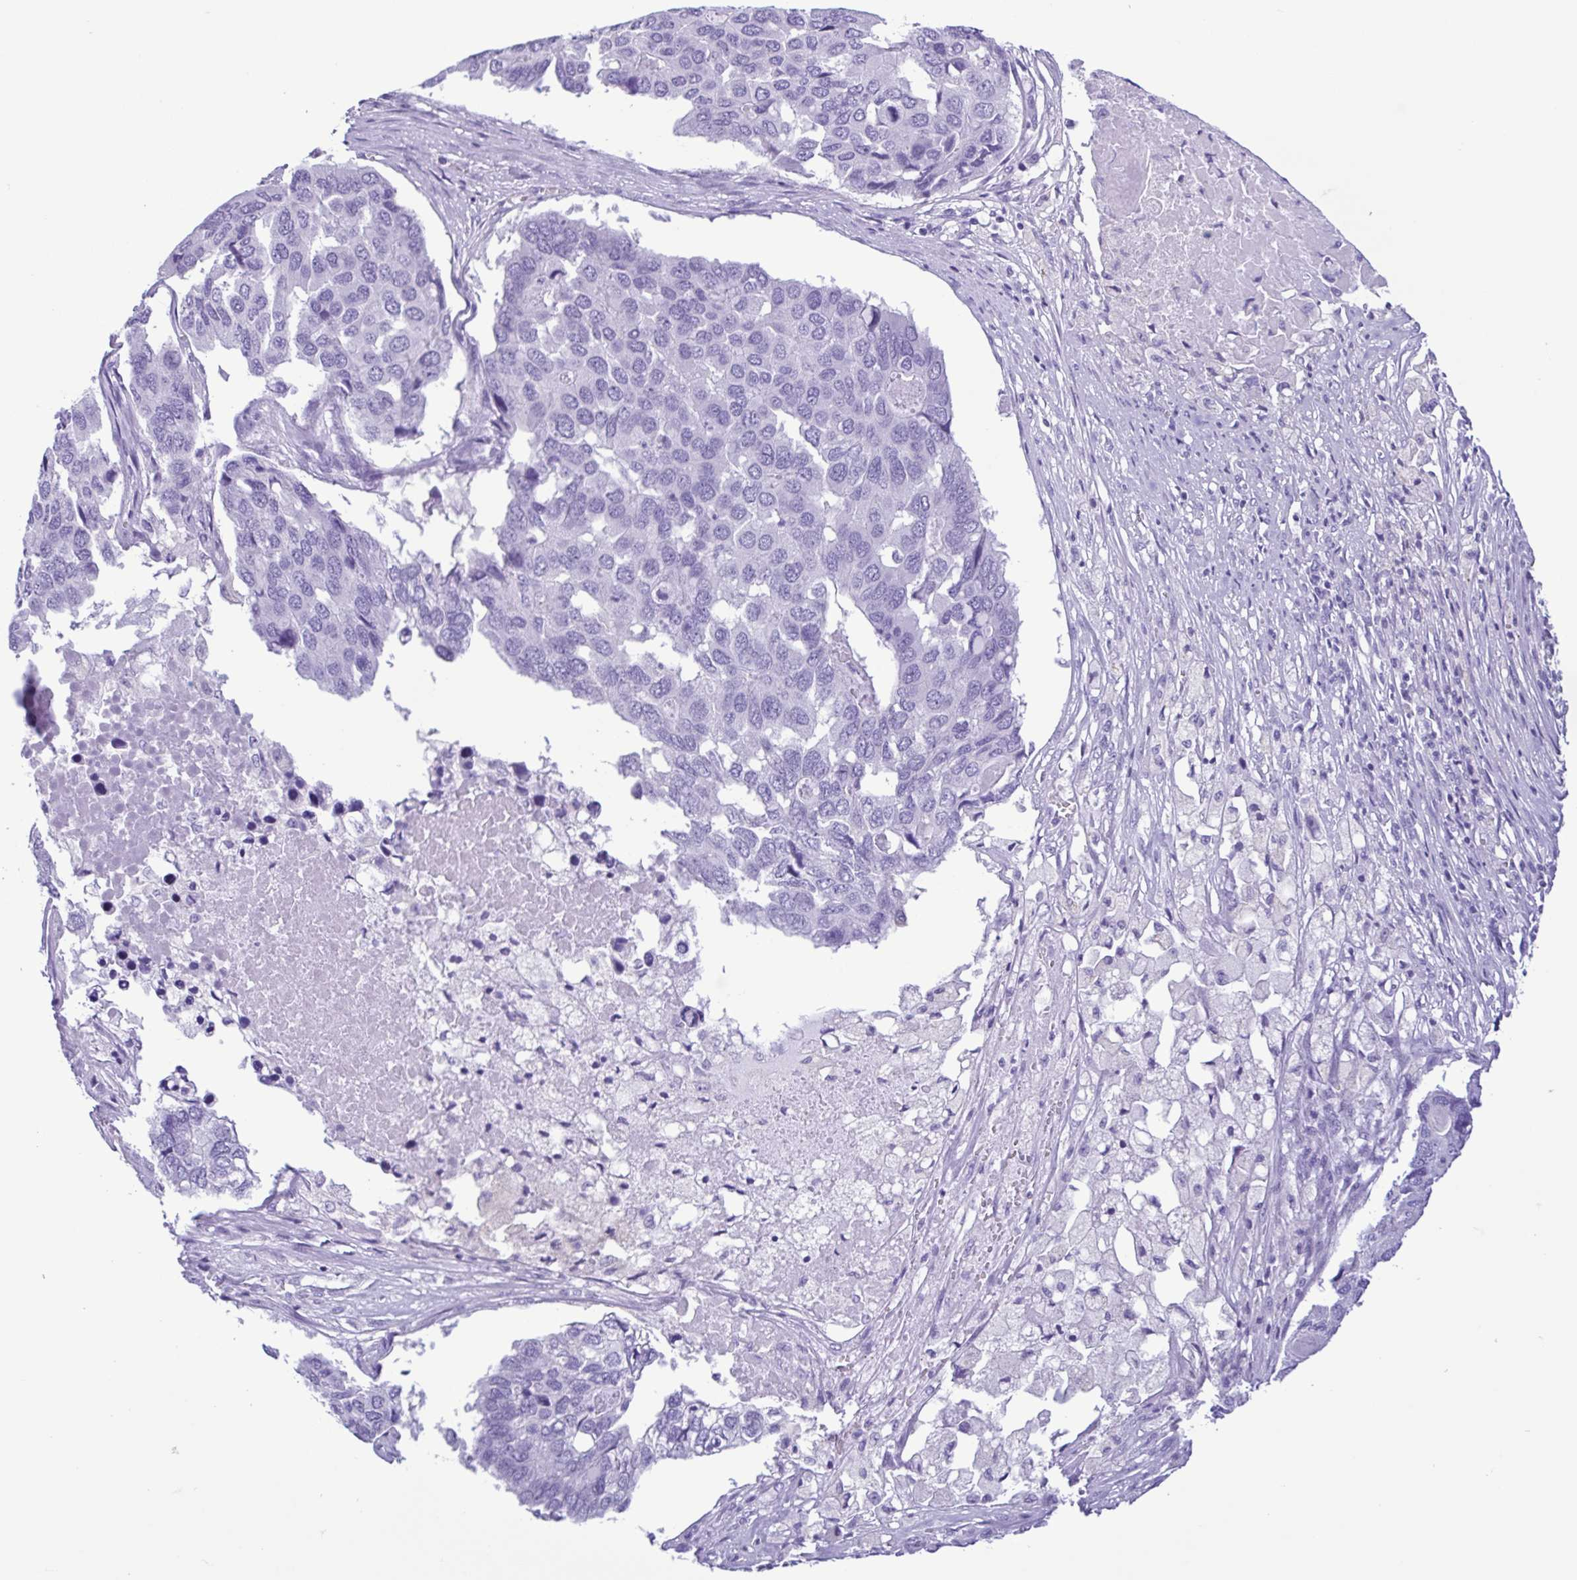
{"staining": {"intensity": "negative", "quantity": "none", "location": "none"}, "tissue": "pancreatic cancer", "cell_type": "Tumor cells", "image_type": "cancer", "snomed": [{"axis": "morphology", "description": "Adenocarcinoma, NOS"}, {"axis": "topography", "description": "Pancreas"}], "caption": "There is no significant positivity in tumor cells of pancreatic cancer.", "gene": "SPATA16", "patient": {"sex": "male", "age": 50}}